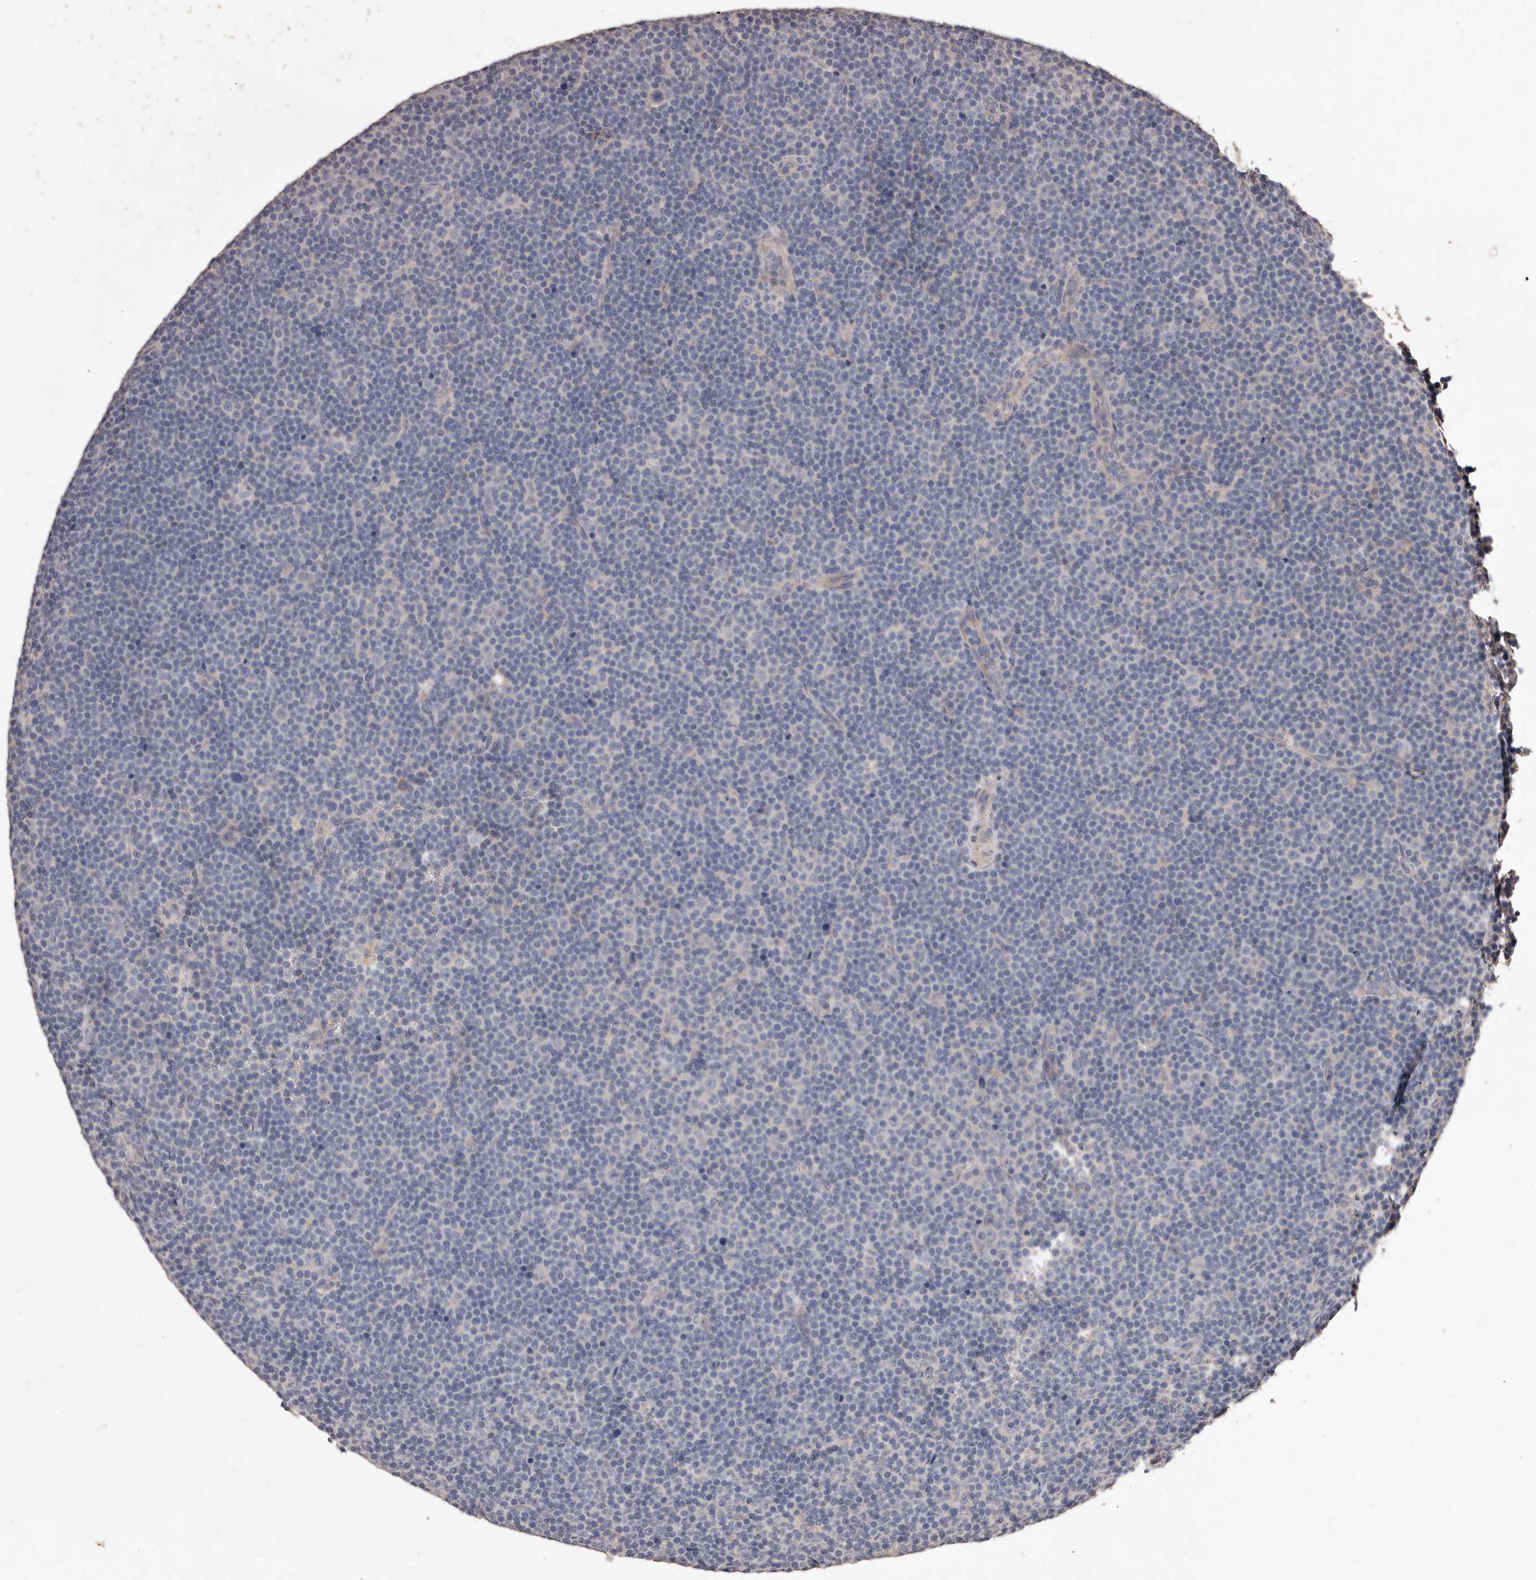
{"staining": {"intensity": "negative", "quantity": "none", "location": "none"}, "tissue": "lymphoma", "cell_type": "Tumor cells", "image_type": "cancer", "snomed": [{"axis": "morphology", "description": "Malignant lymphoma, non-Hodgkin's type, Low grade"}, {"axis": "topography", "description": "Lymph node"}], "caption": "Tumor cells are negative for brown protein staining in lymphoma.", "gene": "ETNK1", "patient": {"sex": "female", "age": 67}}